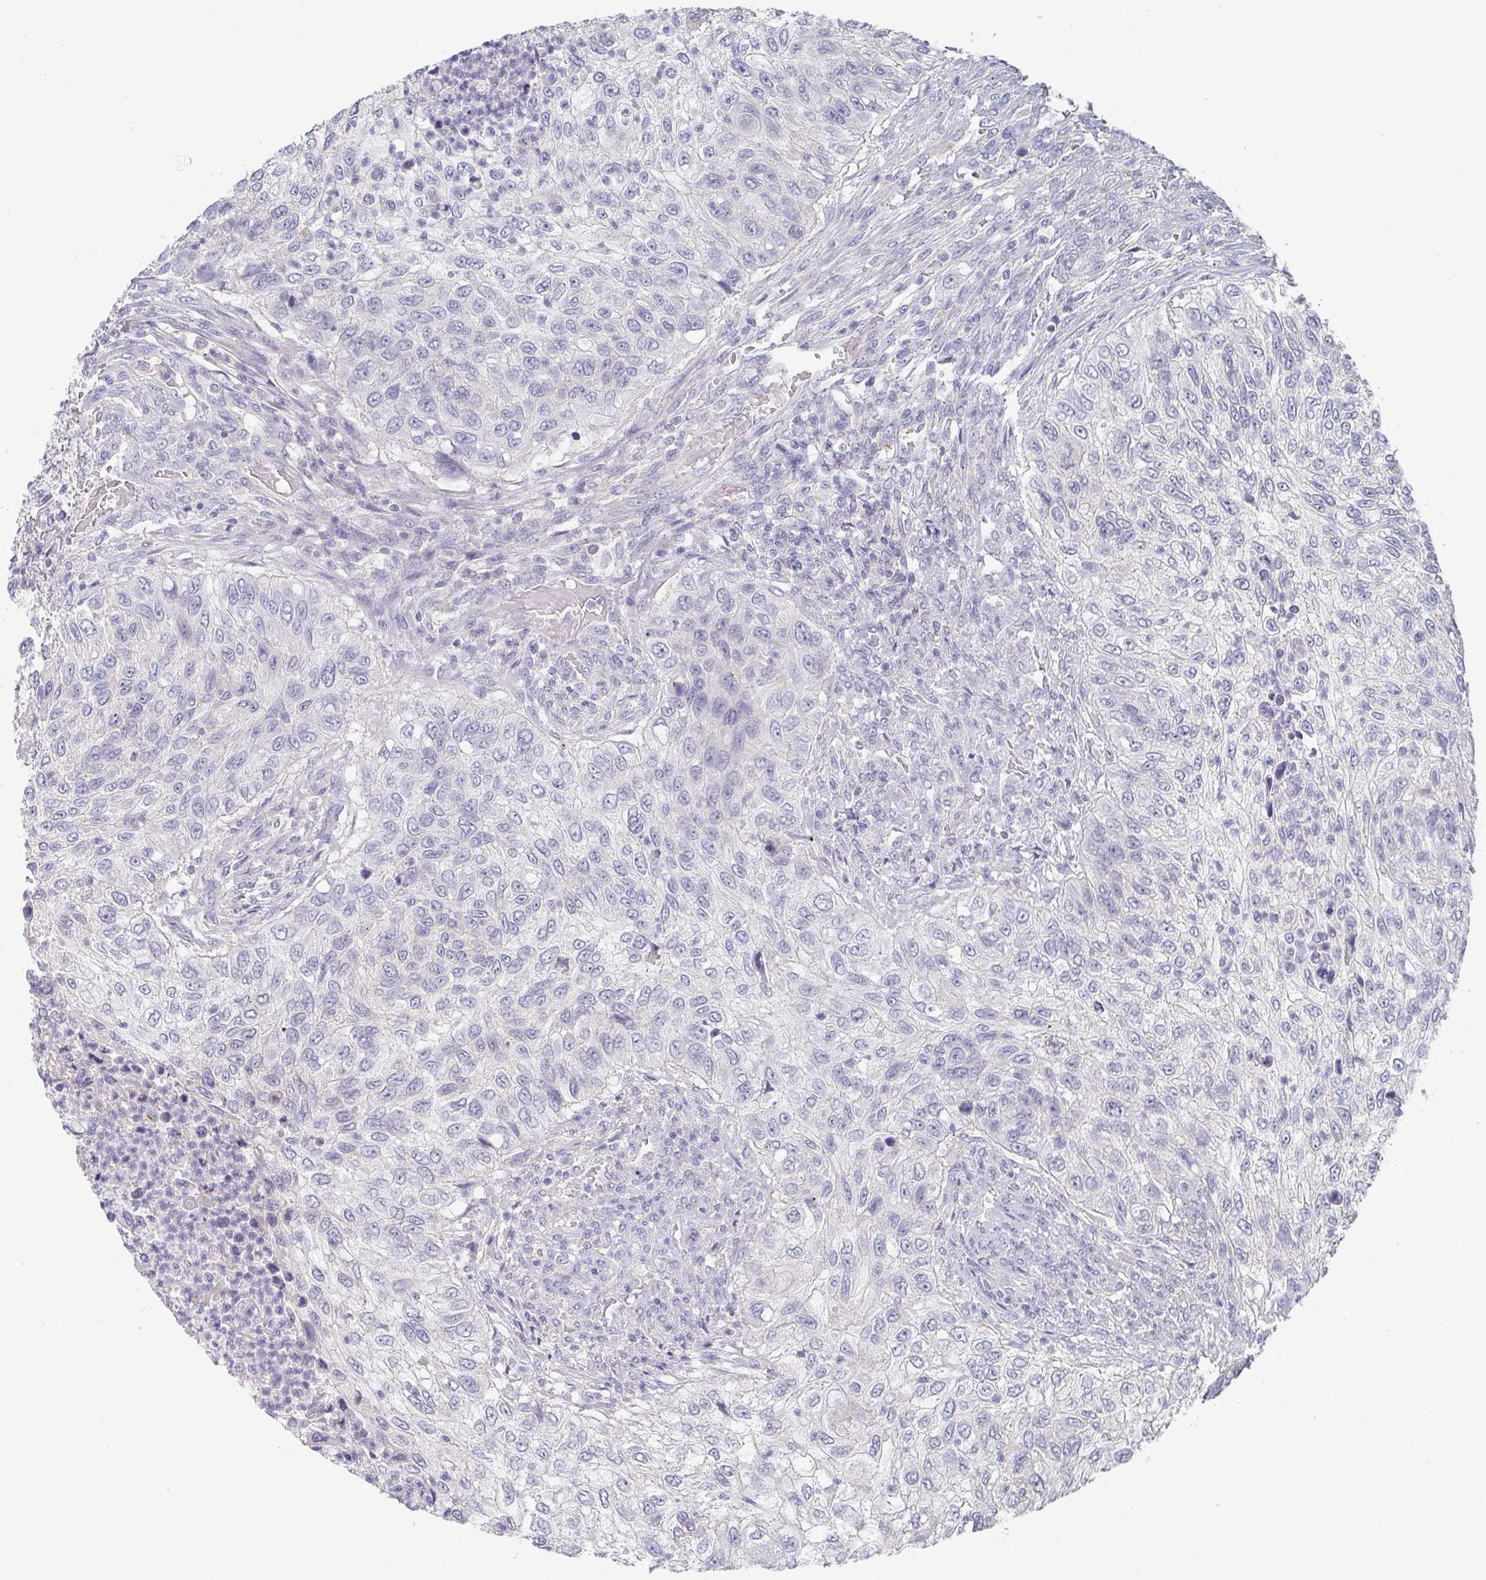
{"staining": {"intensity": "negative", "quantity": "none", "location": "none"}, "tissue": "urothelial cancer", "cell_type": "Tumor cells", "image_type": "cancer", "snomed": [{"axis": "morphology", "description": "Urothelial carcinoma, High grade"}, {"axis": "topography", "description": "Urinary bladder"}], "caption": "Immunohistochemical staining of human high-grade urothelial carcinoma demonstrates no significant positivity in tumor cells. (Stains: DAB IHC with hematoxylin counter stain, Microscopy: brightfield microscopy at high magnification).", "gene": "CHMP5", "patient": {"sex": "female", "age": 60}}